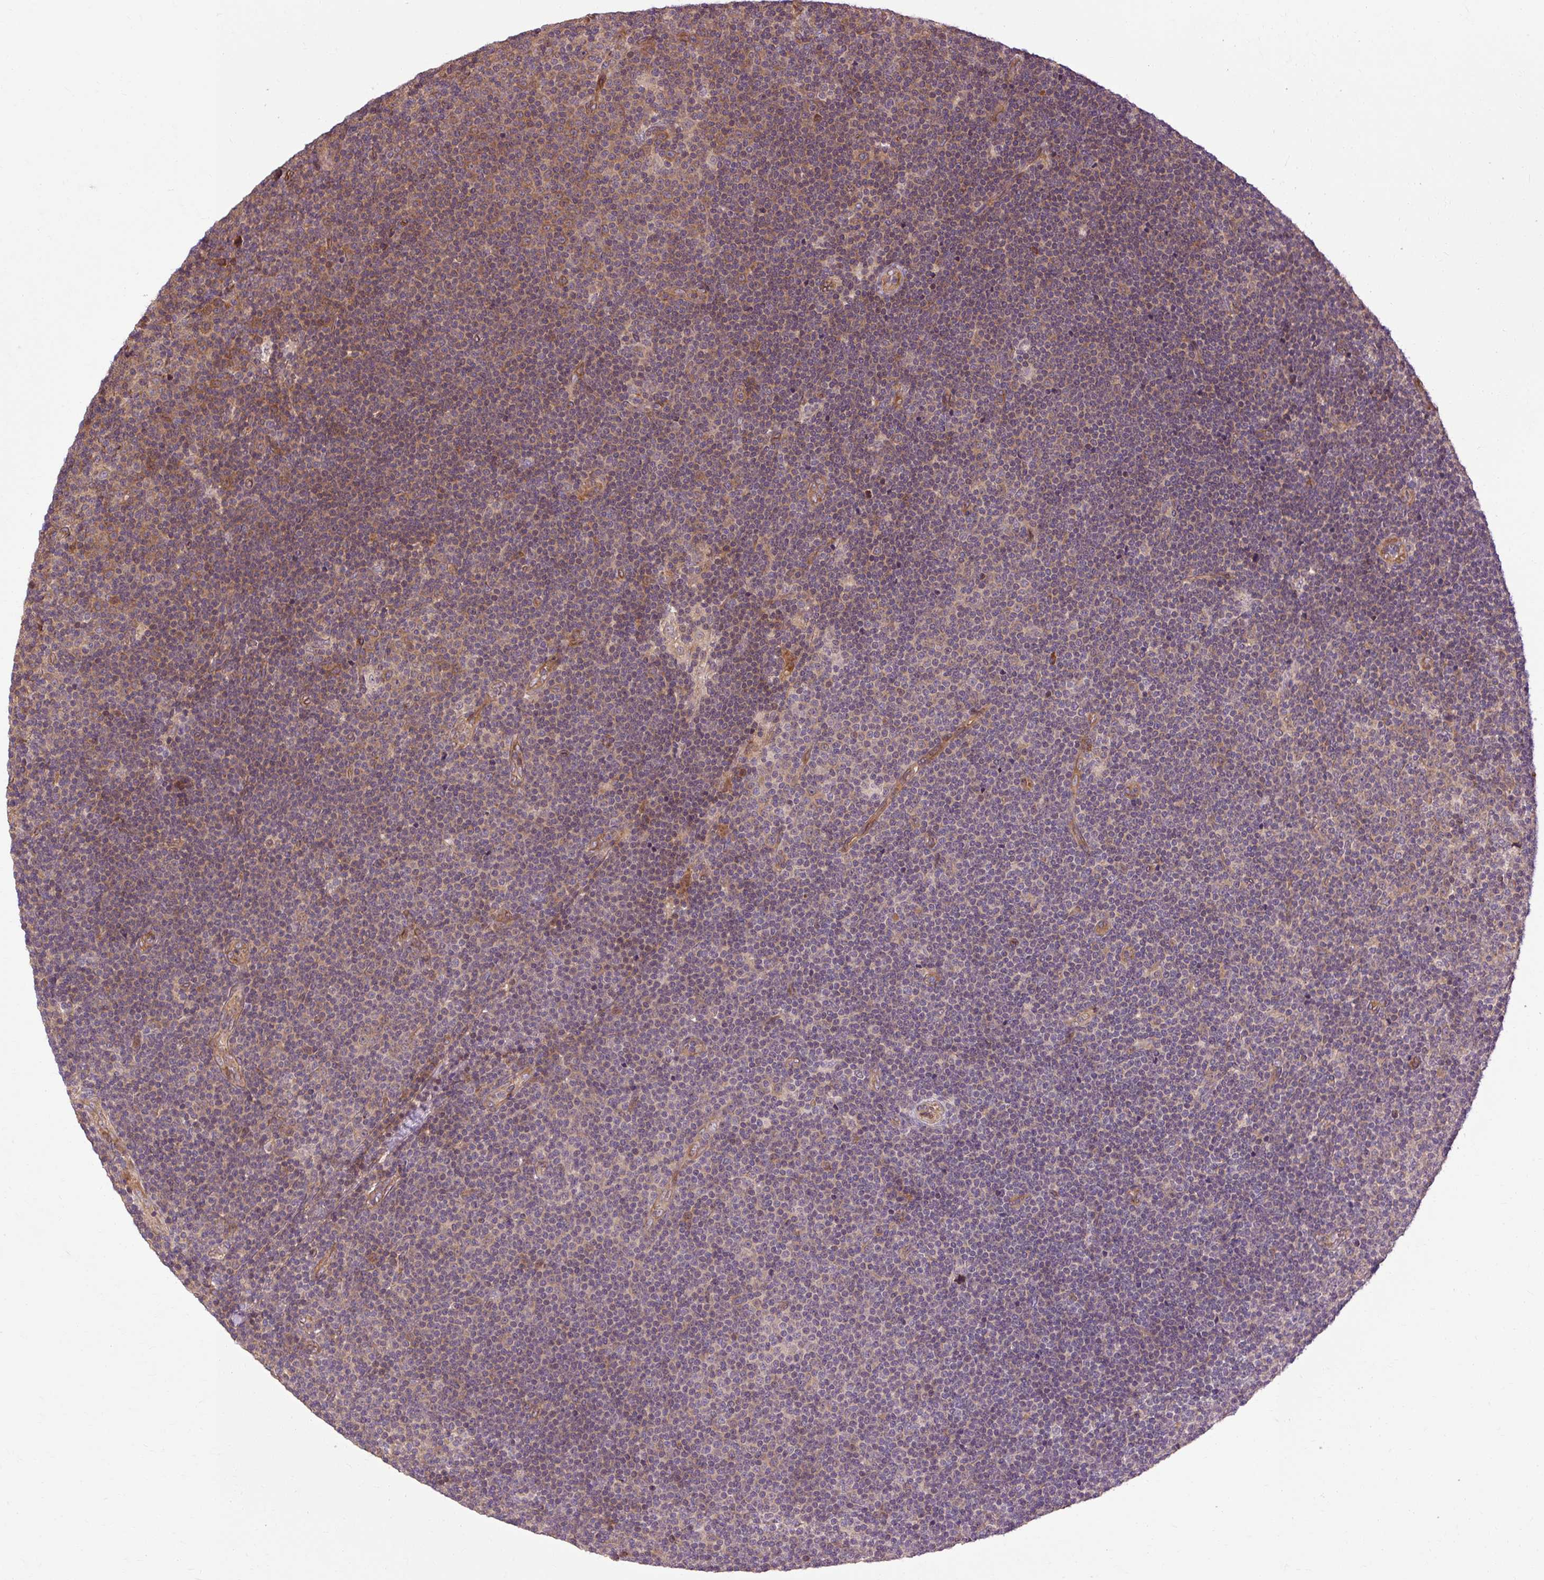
{"staining": {"intensity": "moderate", "quantity": "<25%", "location": "cytoplasmic/membranous"}, "tissue": "lymphoma", "cell_type": "Tumor cells", "image_type": "cancer", "snomed": [{"axis": "morphology", "description": "Malignant lymphoma, non-Hodgkin's type, Low grade"}, {"axis": "topography", "description": "Lymph node"}], "caption": "A high-resolution histopathology image shows immunohistochemistry (IHC) staining of malignant lymphoma, non-Hodgkin's type (low-grade), which reveals moderate cytoplasmic/membranous staining in approximately <25% of tumor cells.", "gene": "FLRT1", "patient": {"sex": "male", "age": 48}}